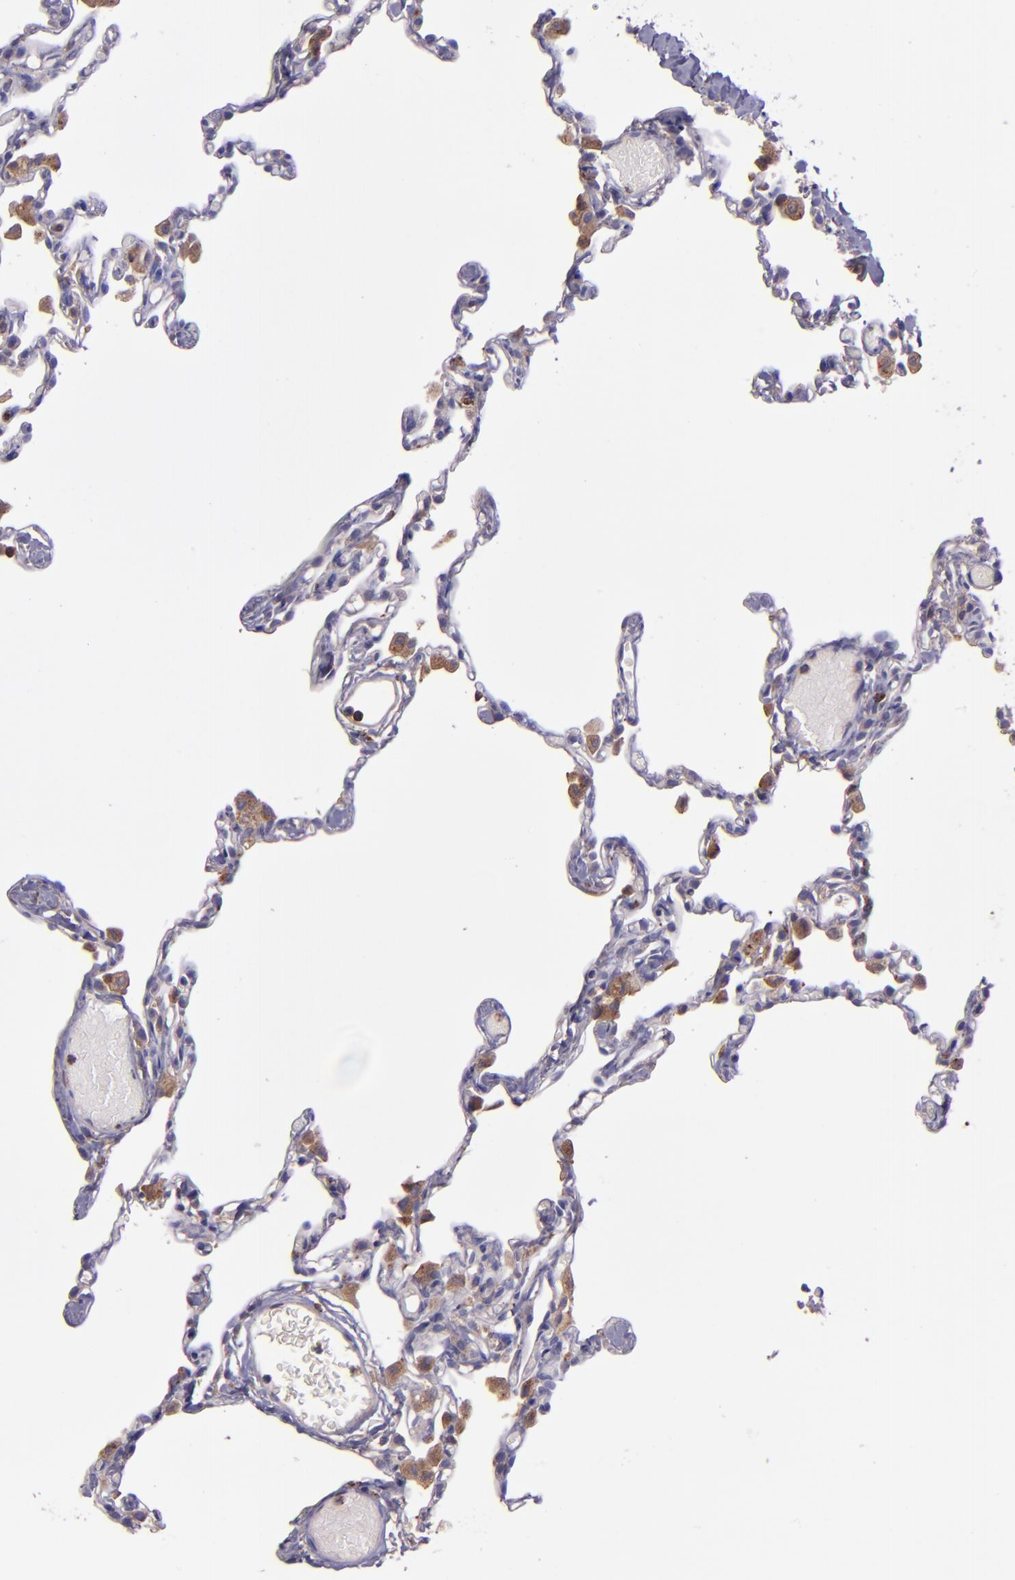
{"staining": {"intensity": "negative", "quantity": "none", "location": "none"}, "tissue": "lung", "cell_type": "Alveolar cells", "image_type": "normal", "snomed": [{"axis": "morphology", "description": "Normal tissue, NOS"}, {"axis": "topography", "description": "Lung"}], "caption": "Micrograph shows no significant protein positivity in alveolar cells of normal lung.", "gene": "WASH6P", "patient": {"sex": "female", "age": 49}}